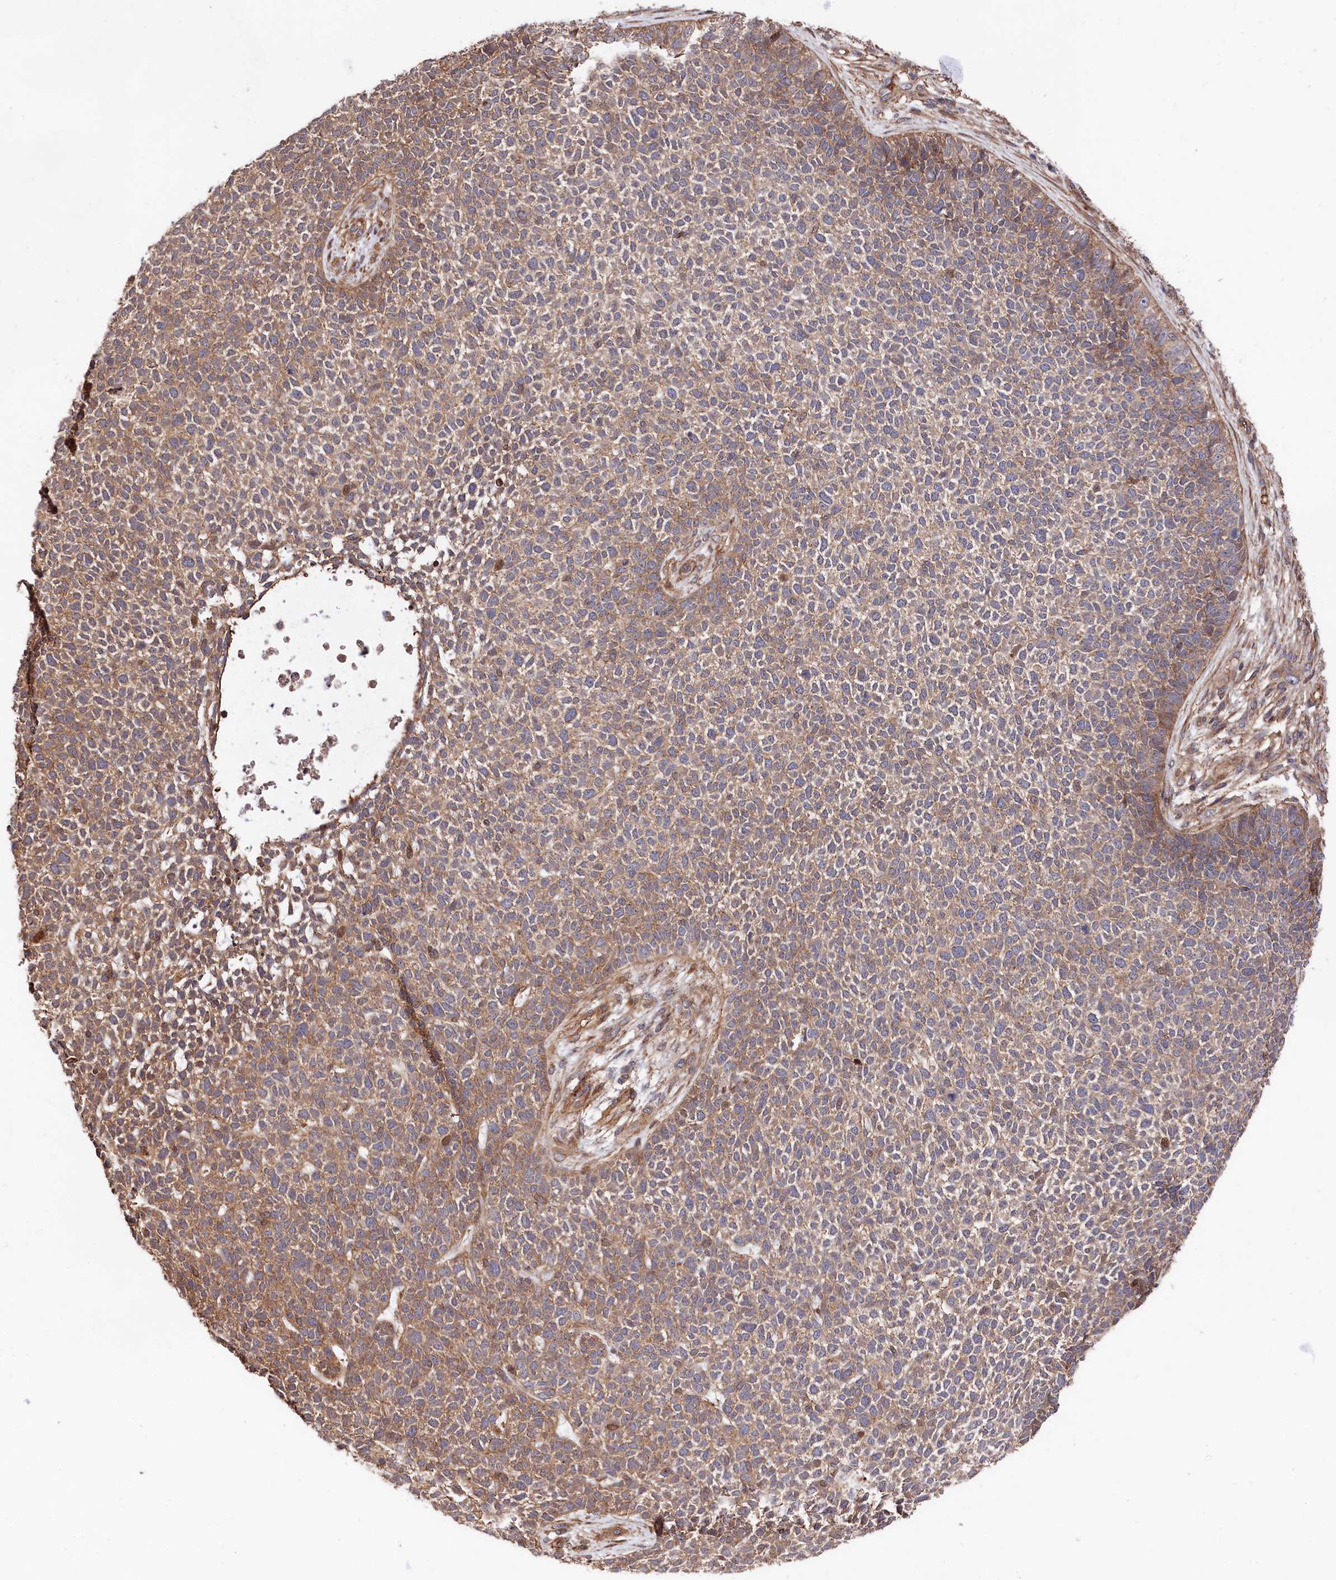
{"staining": {"intensity": "moderate", "quantity": ">75%", "location": "cytoplasmic/membranous"}, "tissue": "skin cancer", "cell_type": "Tumor cells", "image_type": "cancer", "snomed": [{"axis": "morphology", "description": "Basal cell carcinoma"}, {"axis": "topography", "description": "Skin"}], "caption": "Immunohistochemical staining of basal cell carcinoma (skin) reveals medium levels of moderate cytoplasmic/membranous protein staining in approximately >75% of tumor cells.", "gene": "TNKS1BP1", "patient": {"sex": "female", "age": 84}}